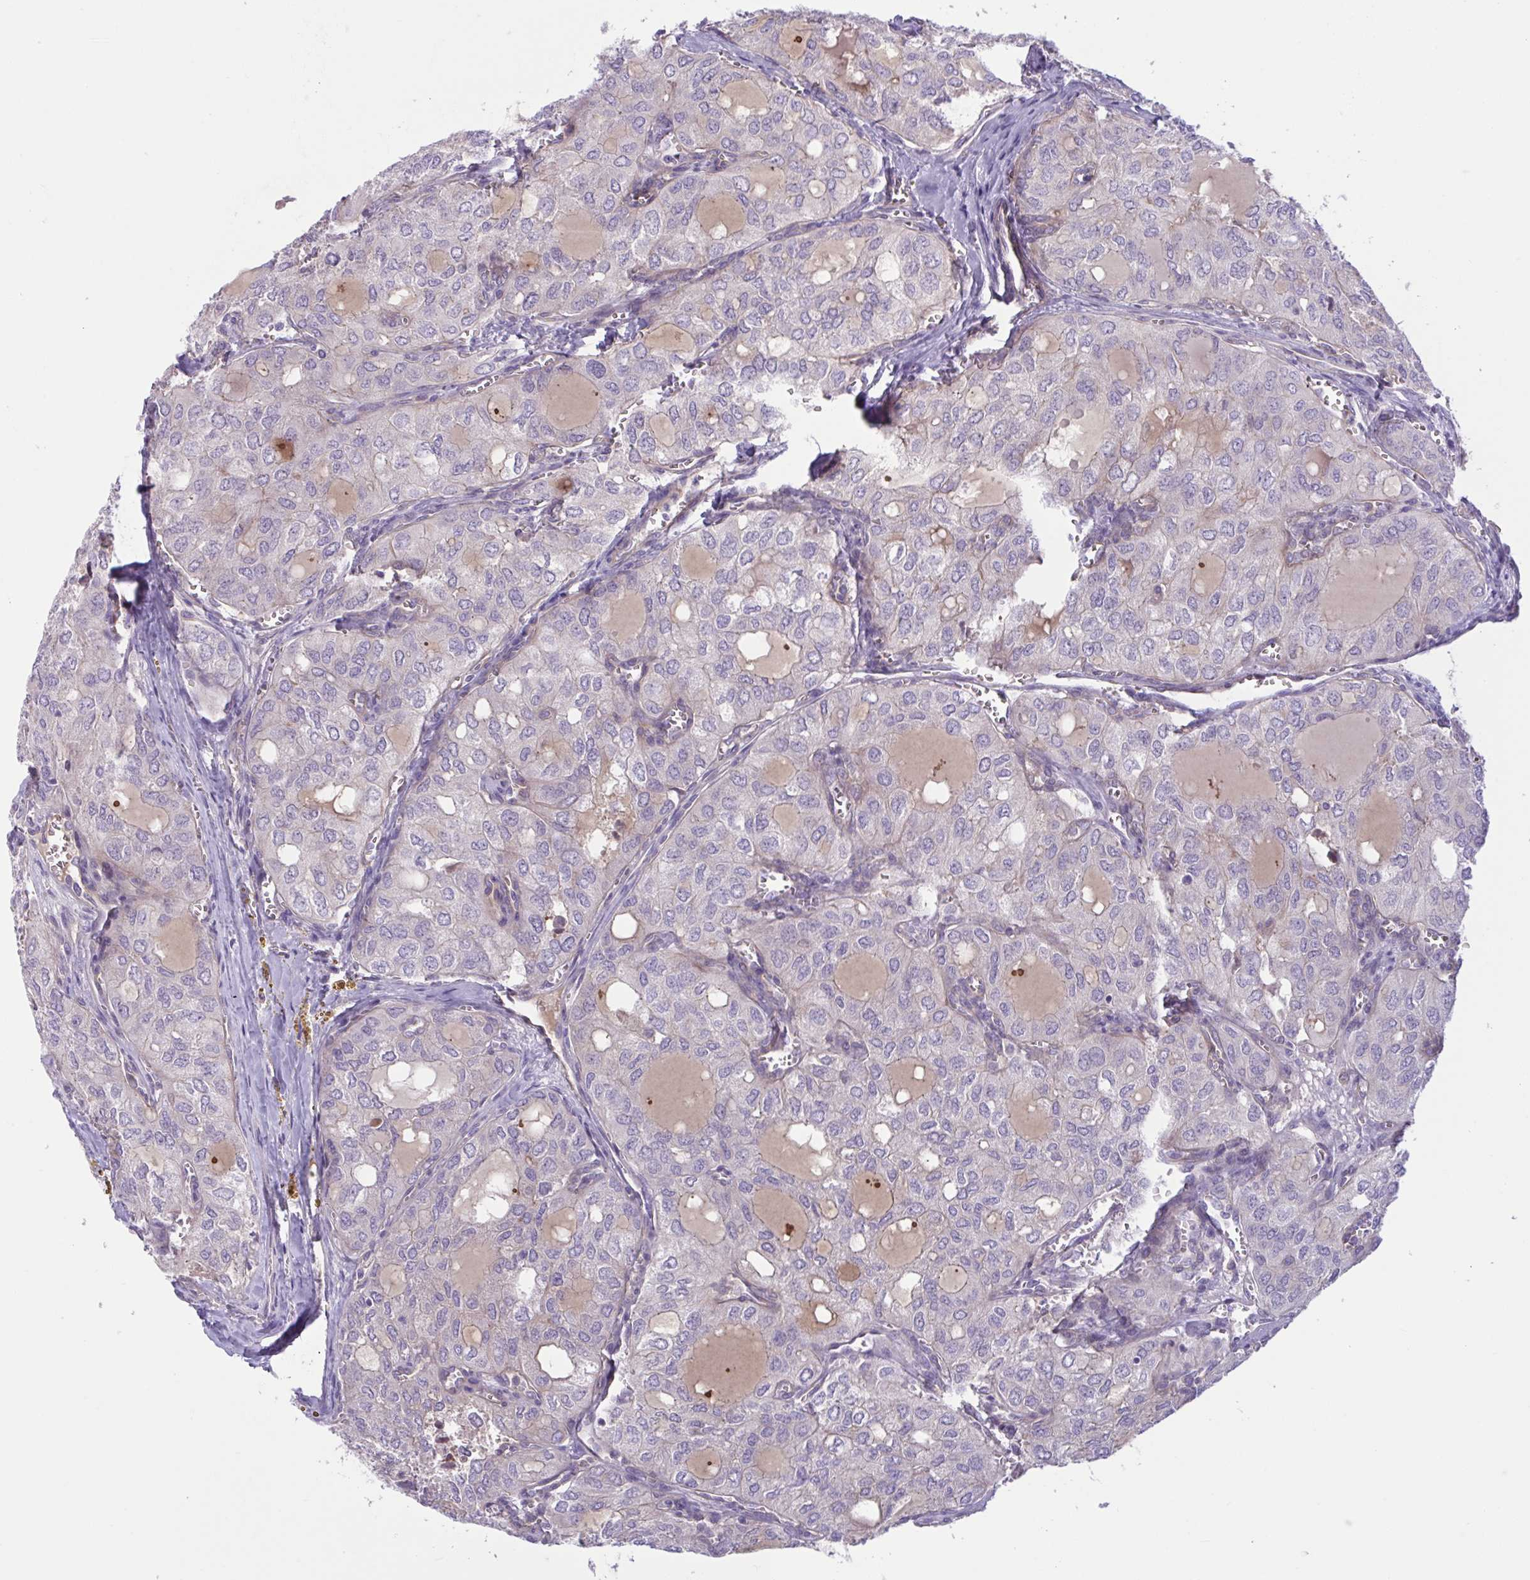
{"staining": {"intensity": "negative", "quantity": "none", "location": "none"}, "tissue": "thyroid cancer", "cell_type": "Tumor cells", "image_type": "cancer", "snomed": [{"axis": "morphology", "description": "Follicular adenoma carcinoma, NOS"}, {"axis": "topography", "description": "Thyroid gland"}], "caption": "Tumor cells show no significant positivity in thyroid follicular adenoma carcinoma. The staining is performed using DAB (3,3'-diaminobenzidine) brown chromogen with nuclei counter-stained in using hematoxylin.", "gene": "TTC7B", "patient": {"sex": "male", "age": 75}}